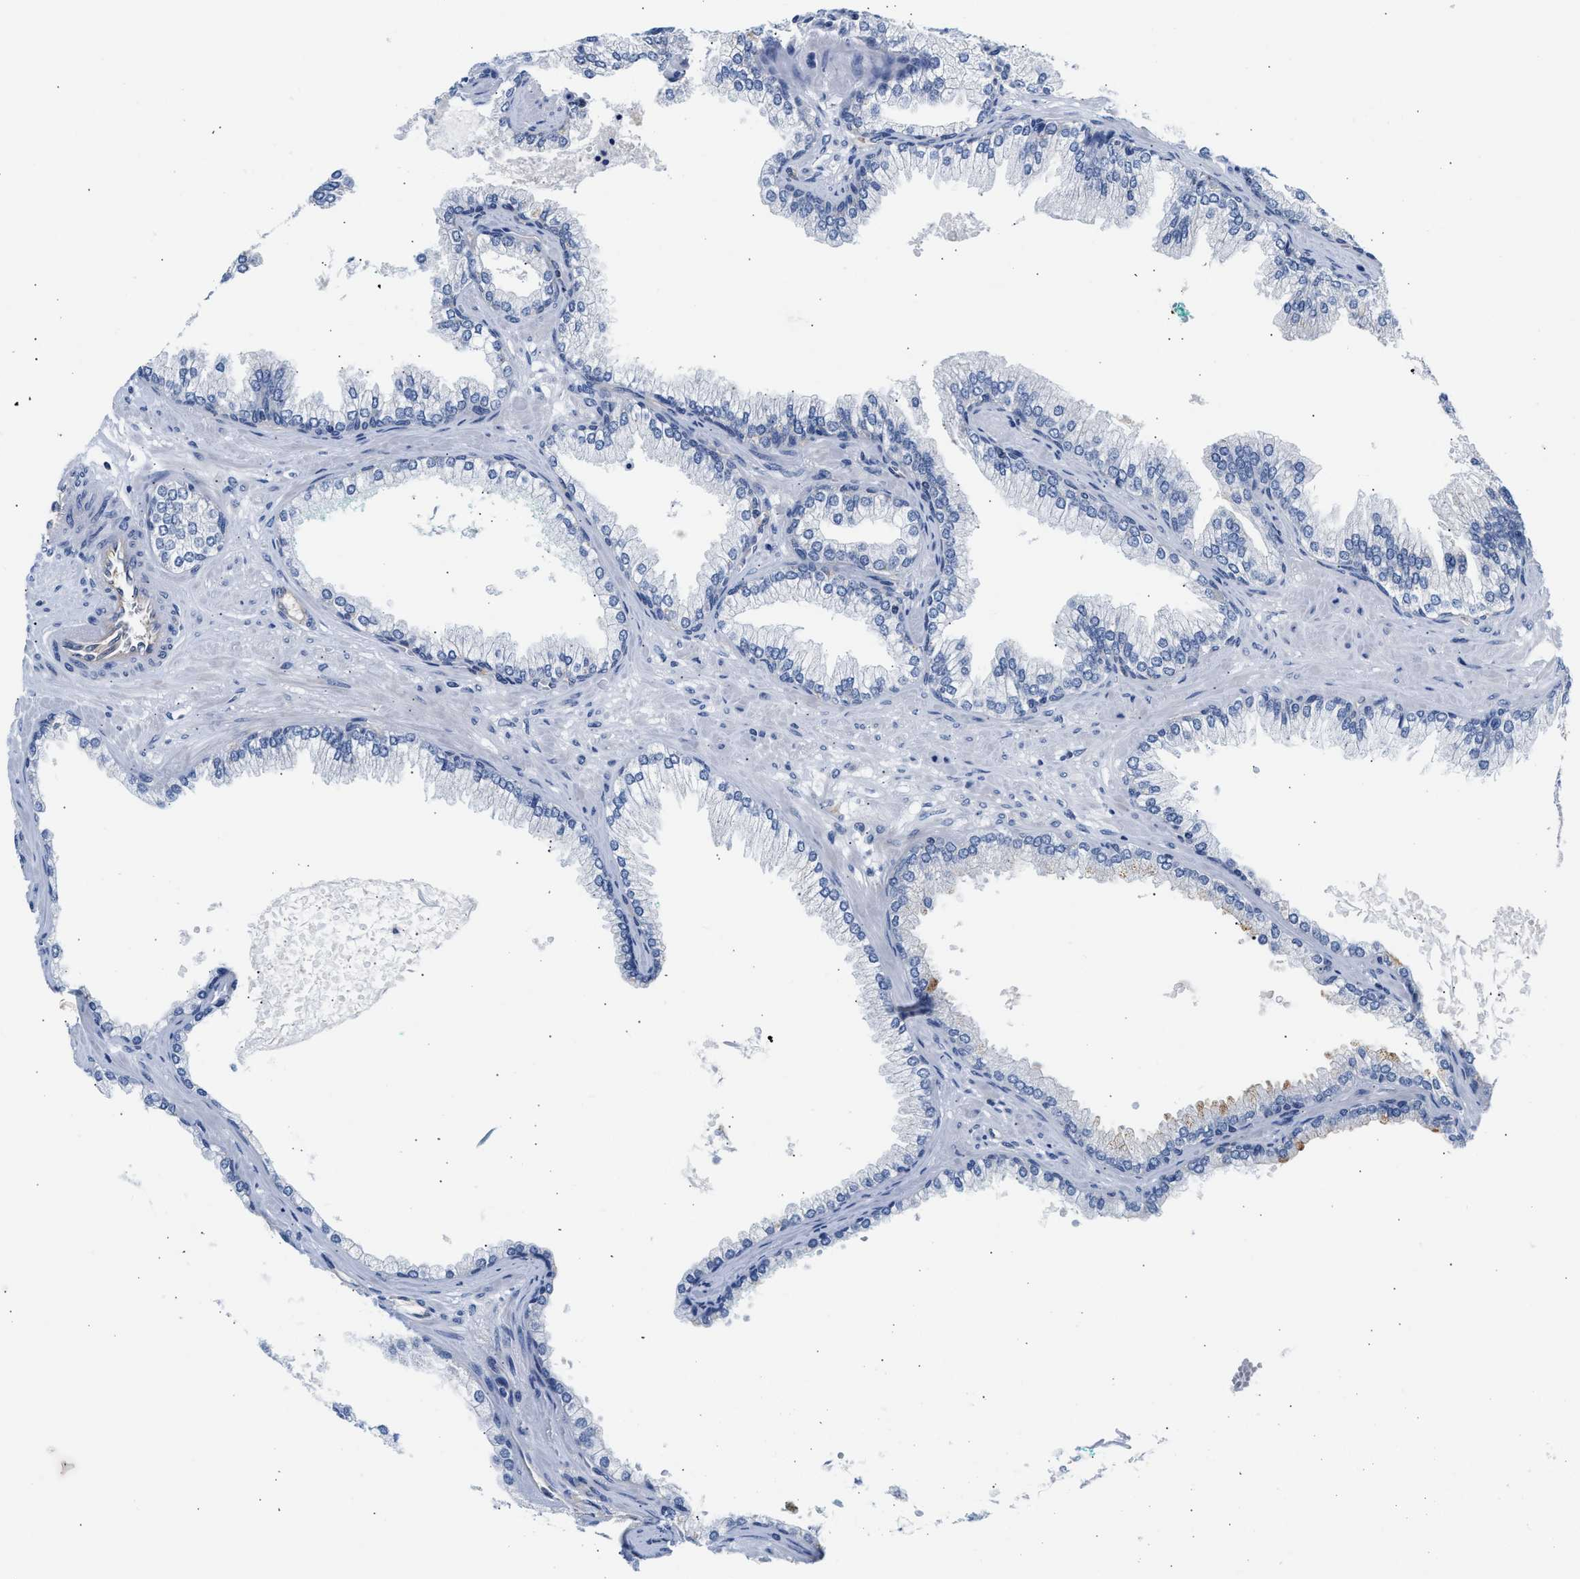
{"staining": {"intensity": "negative", "quantity": "none", "location": "none"}, "tissue": "prostate cancer", "cell_type": "Tumor cells", "image_type": "cancer", "snomed": [{"axis": "morphology", "description": "Adenocarcinoma, High grade"}, {"axis": "topography", "description": "Prostate"}], "caption": "IHC histopathology image of neoplastic tissue: human prostate cancer (high-grade adenocarcinoma) stained with DAB shows no significant protein staining in tumor cells.", "gene": "SAMD9L", "patient": {"sex": "male", "age": 71}}